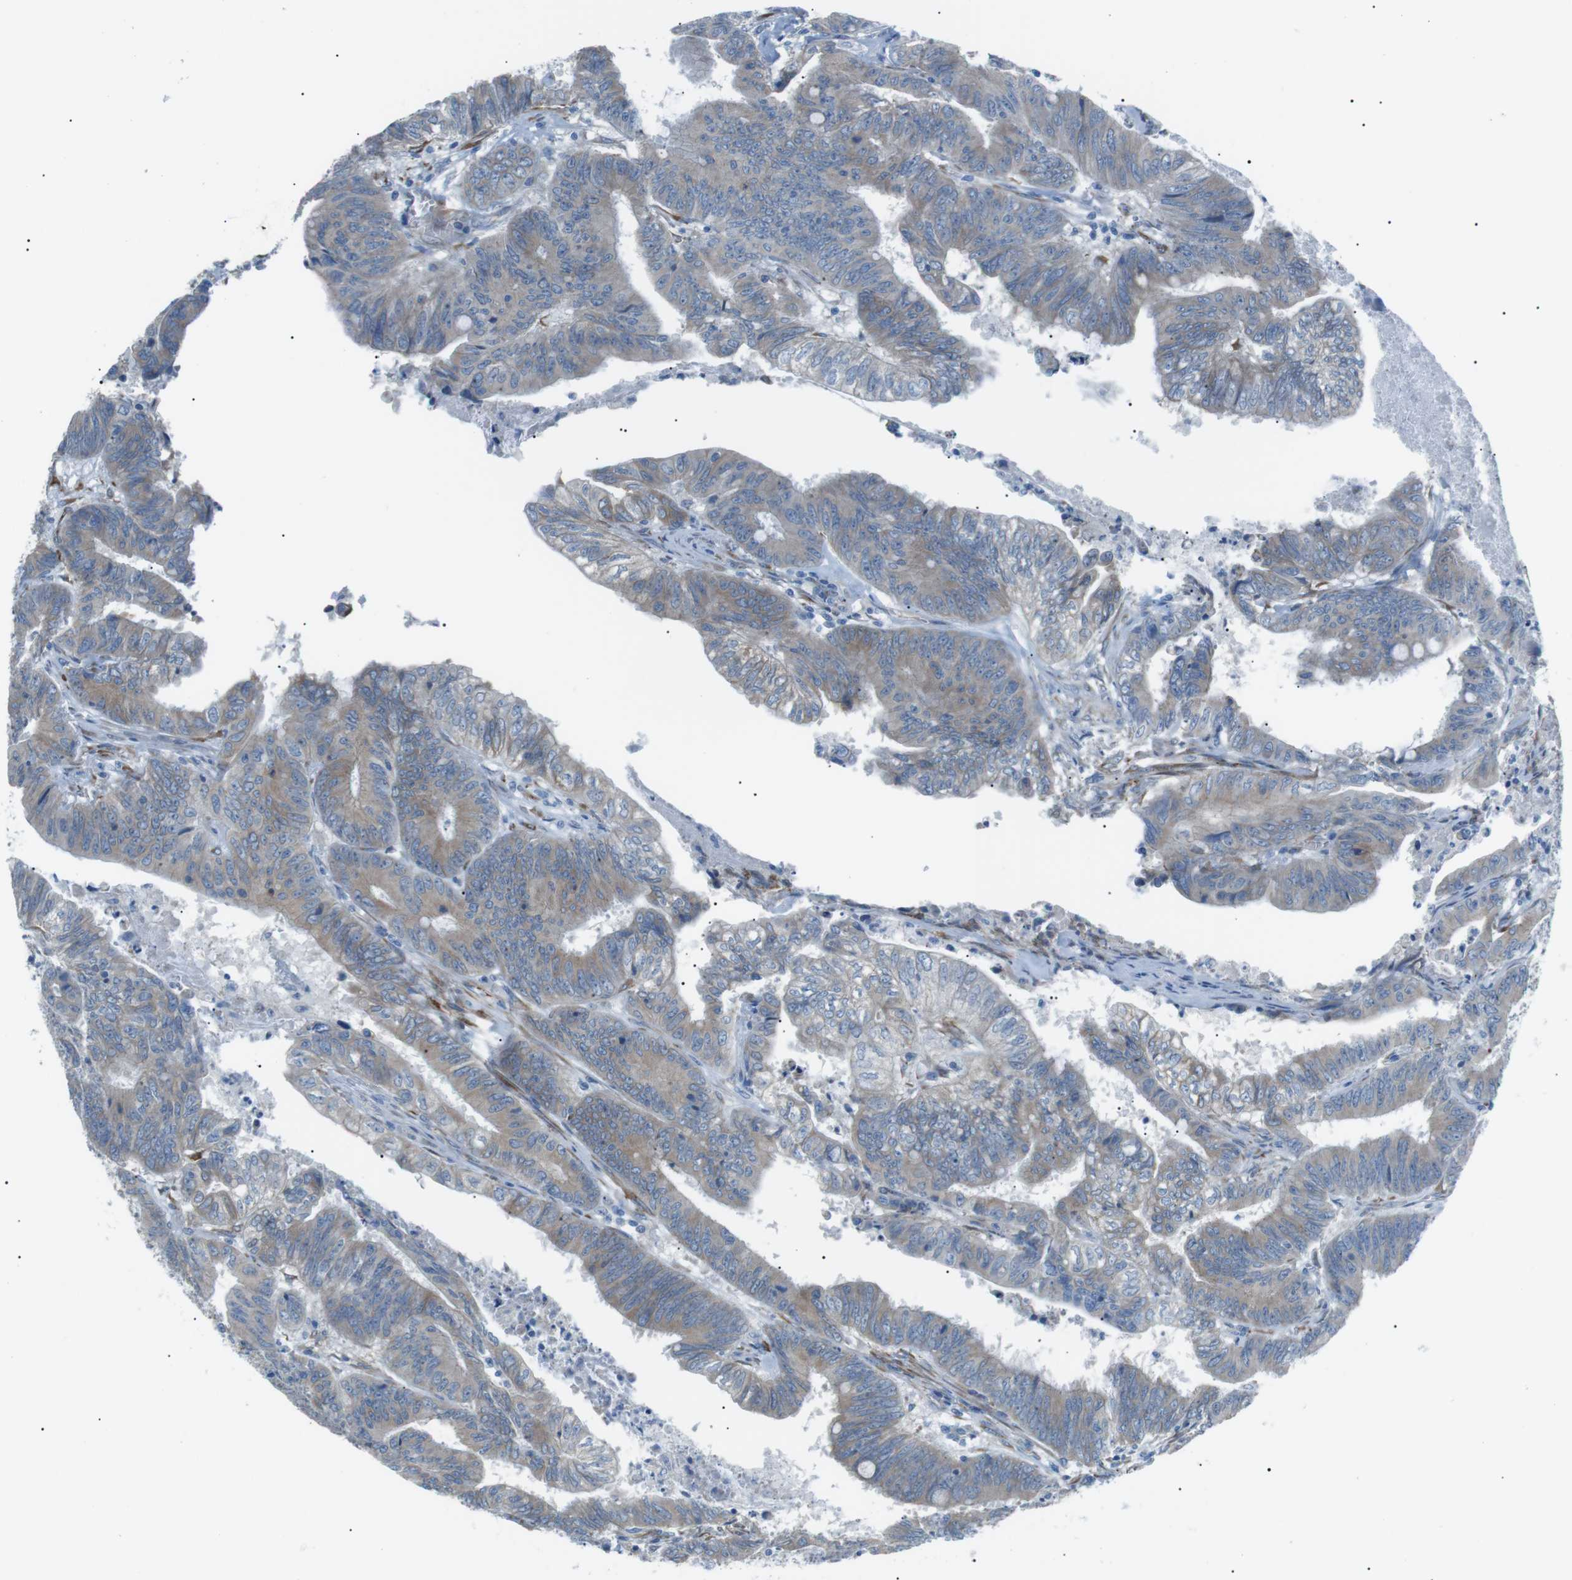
{"staining": {"intensity": "weak", "quantity": ">75%", "location": "cytoplasmic/membranous"}, "tissue": "colorectal cancer", "cell_type": "Tumor cells", "image_type": "cancer", "snomed": [{"axis": "morphology", "description": "Adenocarcinoma, NOS"}, {"axis": "topography", "description": "Colon"}], "caption": "Immunohistochemical staining of colorectal cancer (adenocarcinoma) demonstrates low levels of weak cytoplasmic/membranous protein expression in approximately >75% of tumor cells.", "gene": "MTARC2", "patient": {"sex": "male", "age": 45}}